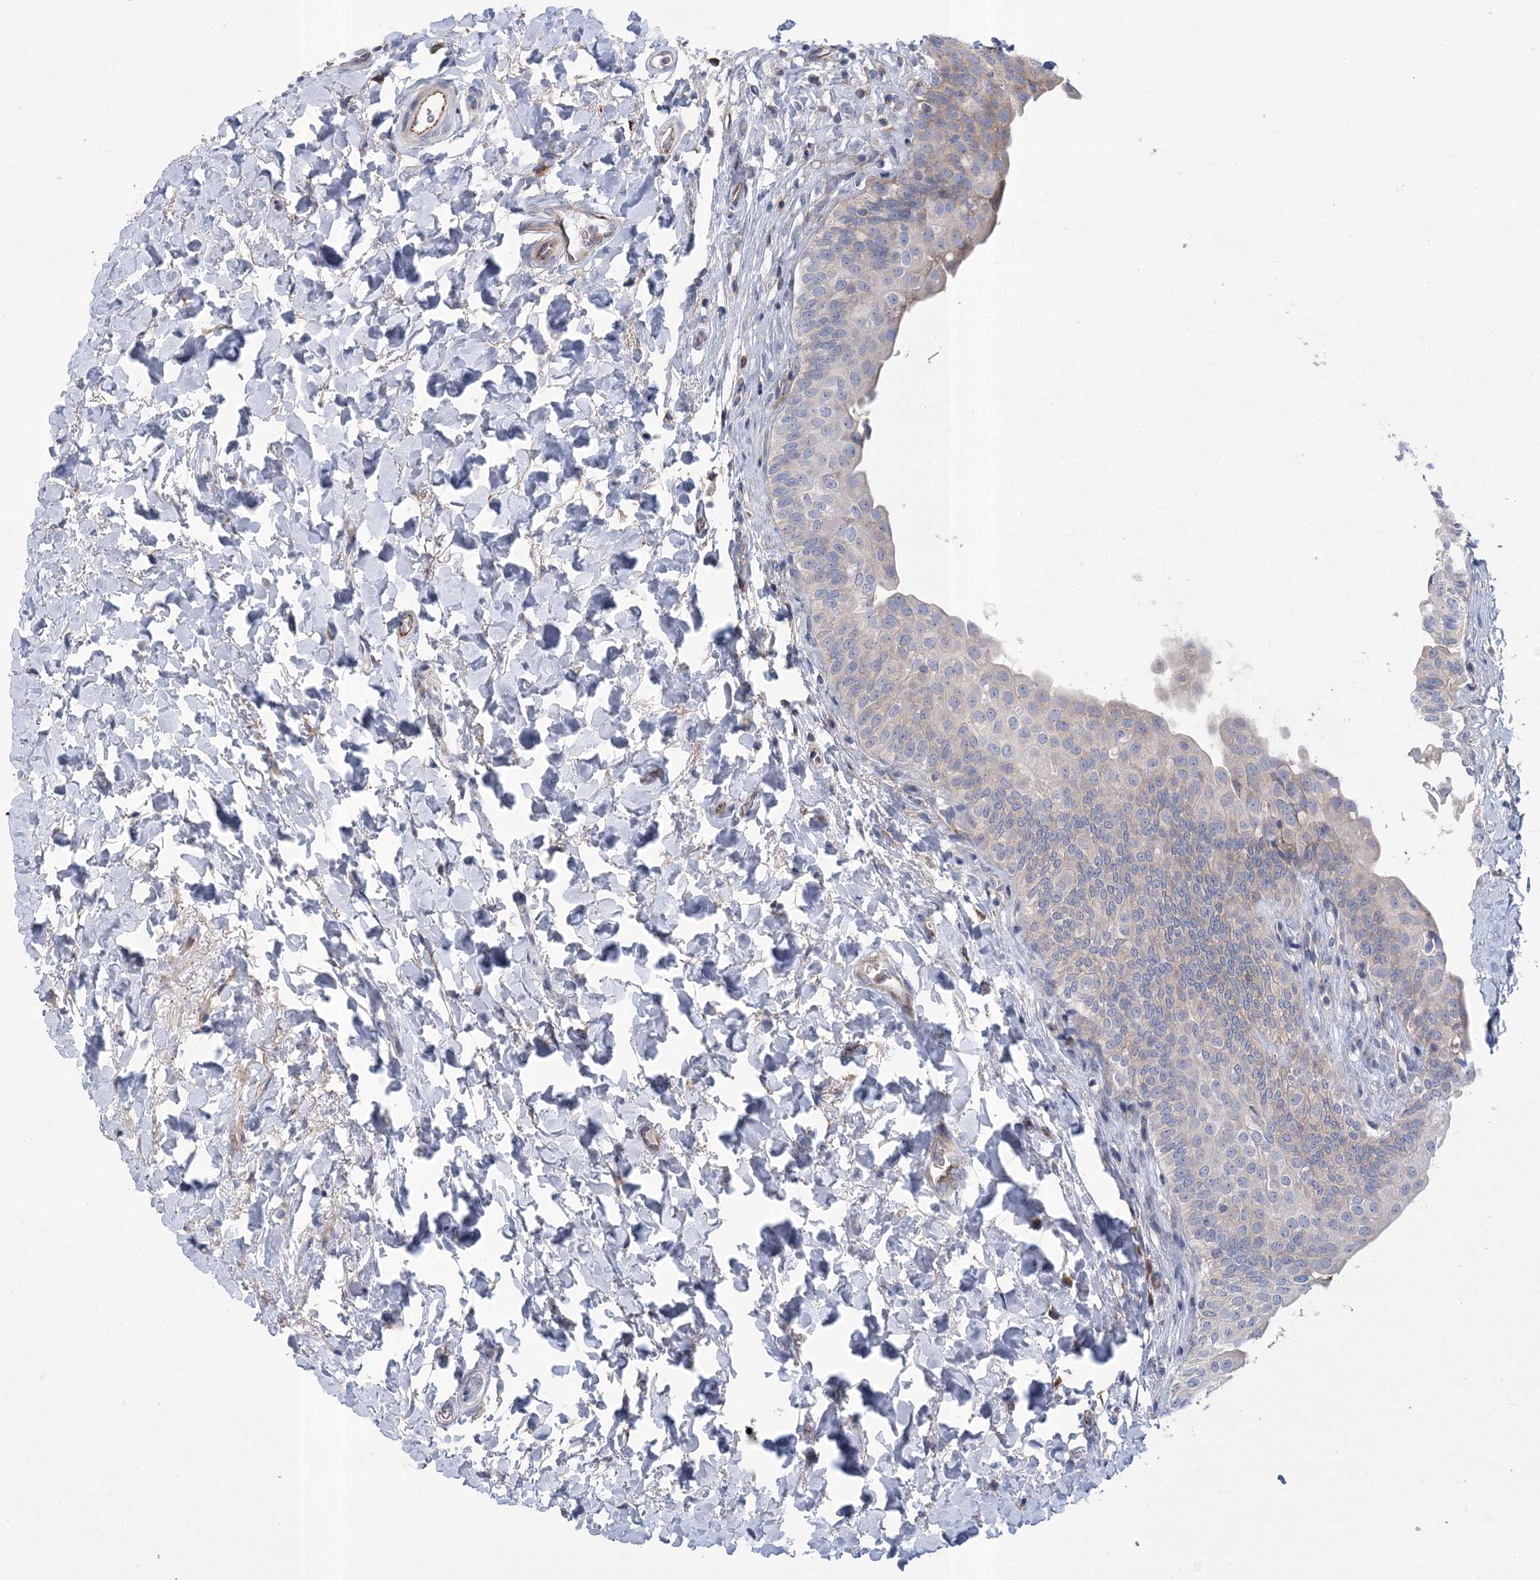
{"staining": {"intensity": "moderate", "quantity": "<25%", "location": "cytoplasmic/membranous"}, "tissue": "urinary bladder", "cell_type": "Urothelial cells", "image_type": "normal", "snomed": [{"axis": "morphology", "description": "Normal tissue, NOS"}, {"axis": "topography", "description": "Urinary bladder"}], "caption": "Immunohistochemistry histopathology image of benign urinary bladder: human urinary bladder stained using immunohistochemistry (IHC) exhibits low levels of moderate protein expression localized specifically in the cytoplasmic/membranous of urothelial cells, appearing as a cytoplasmic/membranous brown color.", "gene": "ARSJ", "patient": {"sex": "male", "age": 83}}